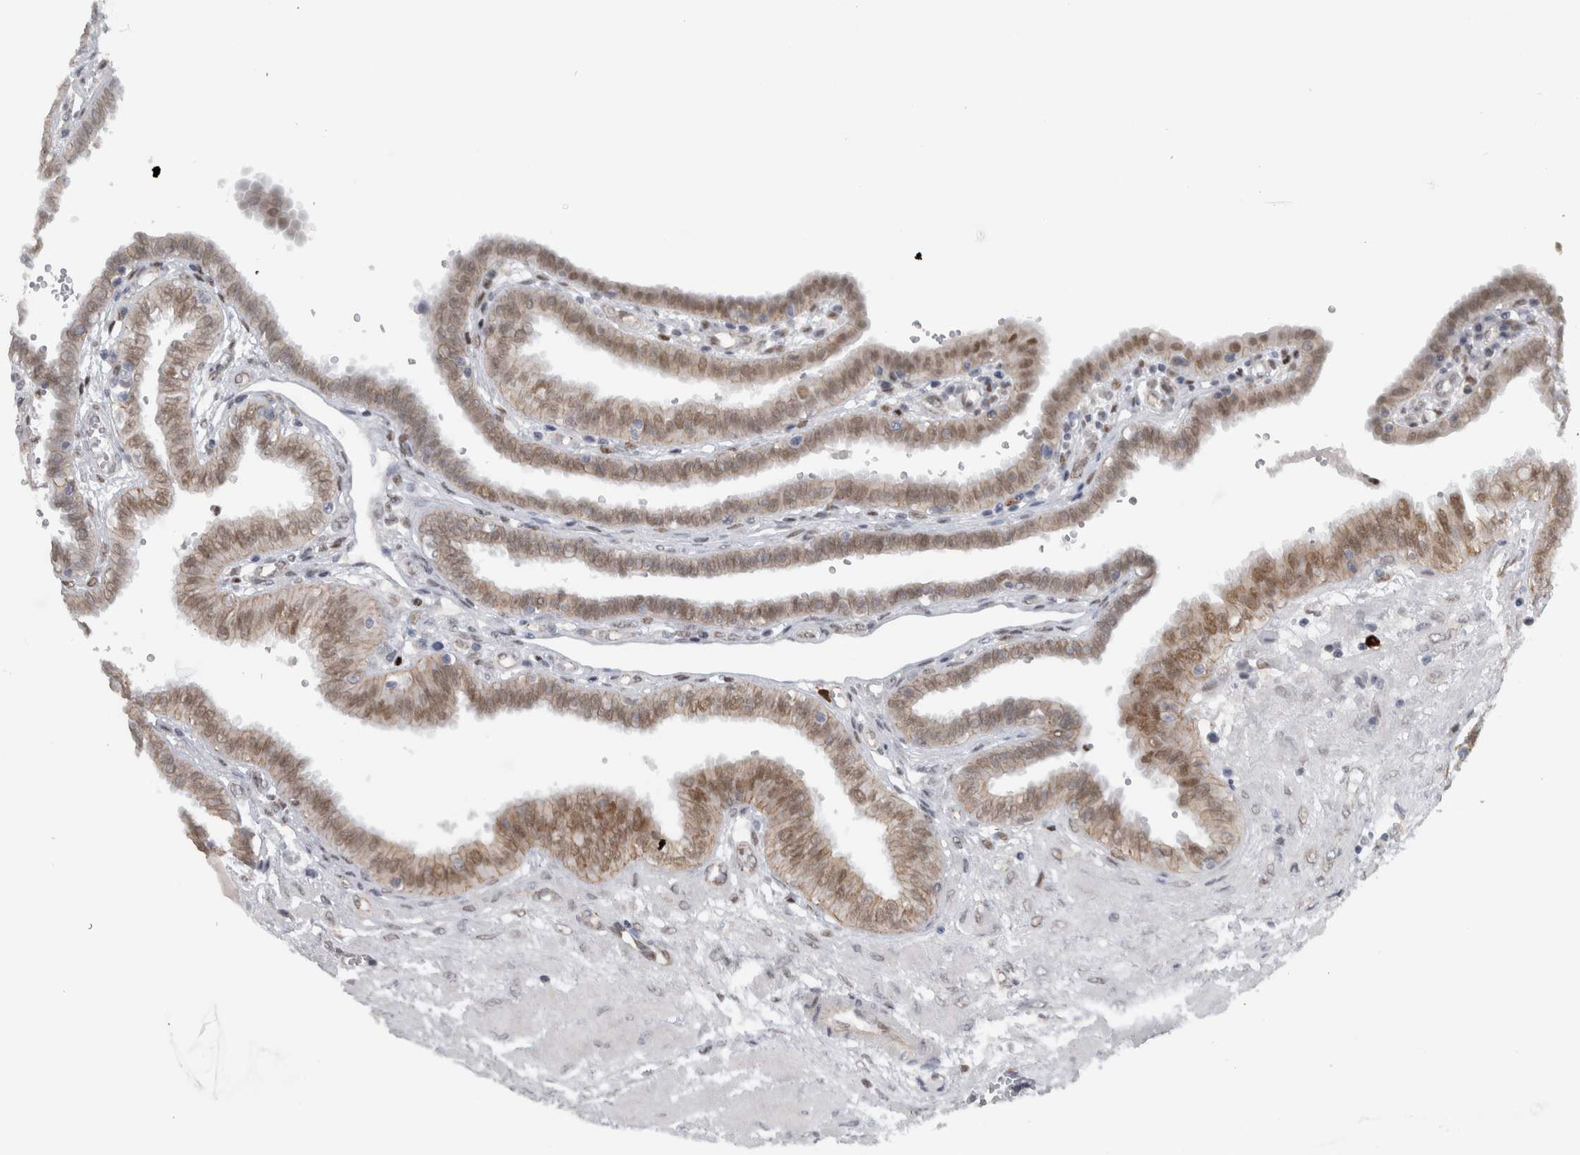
{"staining": {"intensity": "weak", "quantity": "25%-75%", "location": "cytoplasmic/membranous,nuclear"}, "tissue": "fallopian tube", "cell_type": "Glandular cells", "image_type": "normal", "snomed": [{"axis": "morphology", "description": "Normal tissue, NOS"}, {"axis": "topography", "description": "Fallopian tube"}, {"axis": "topography", "description": "Placenta"}], "caption": "Fallopian tube stained for a protein (brown) demonstrates weak cytoplasmic/membranous,nuclear positive expression in about 25%-75% of glandular cells.", "gene": "ADPRM", "patient": {"sex": "female", "age": 32}}